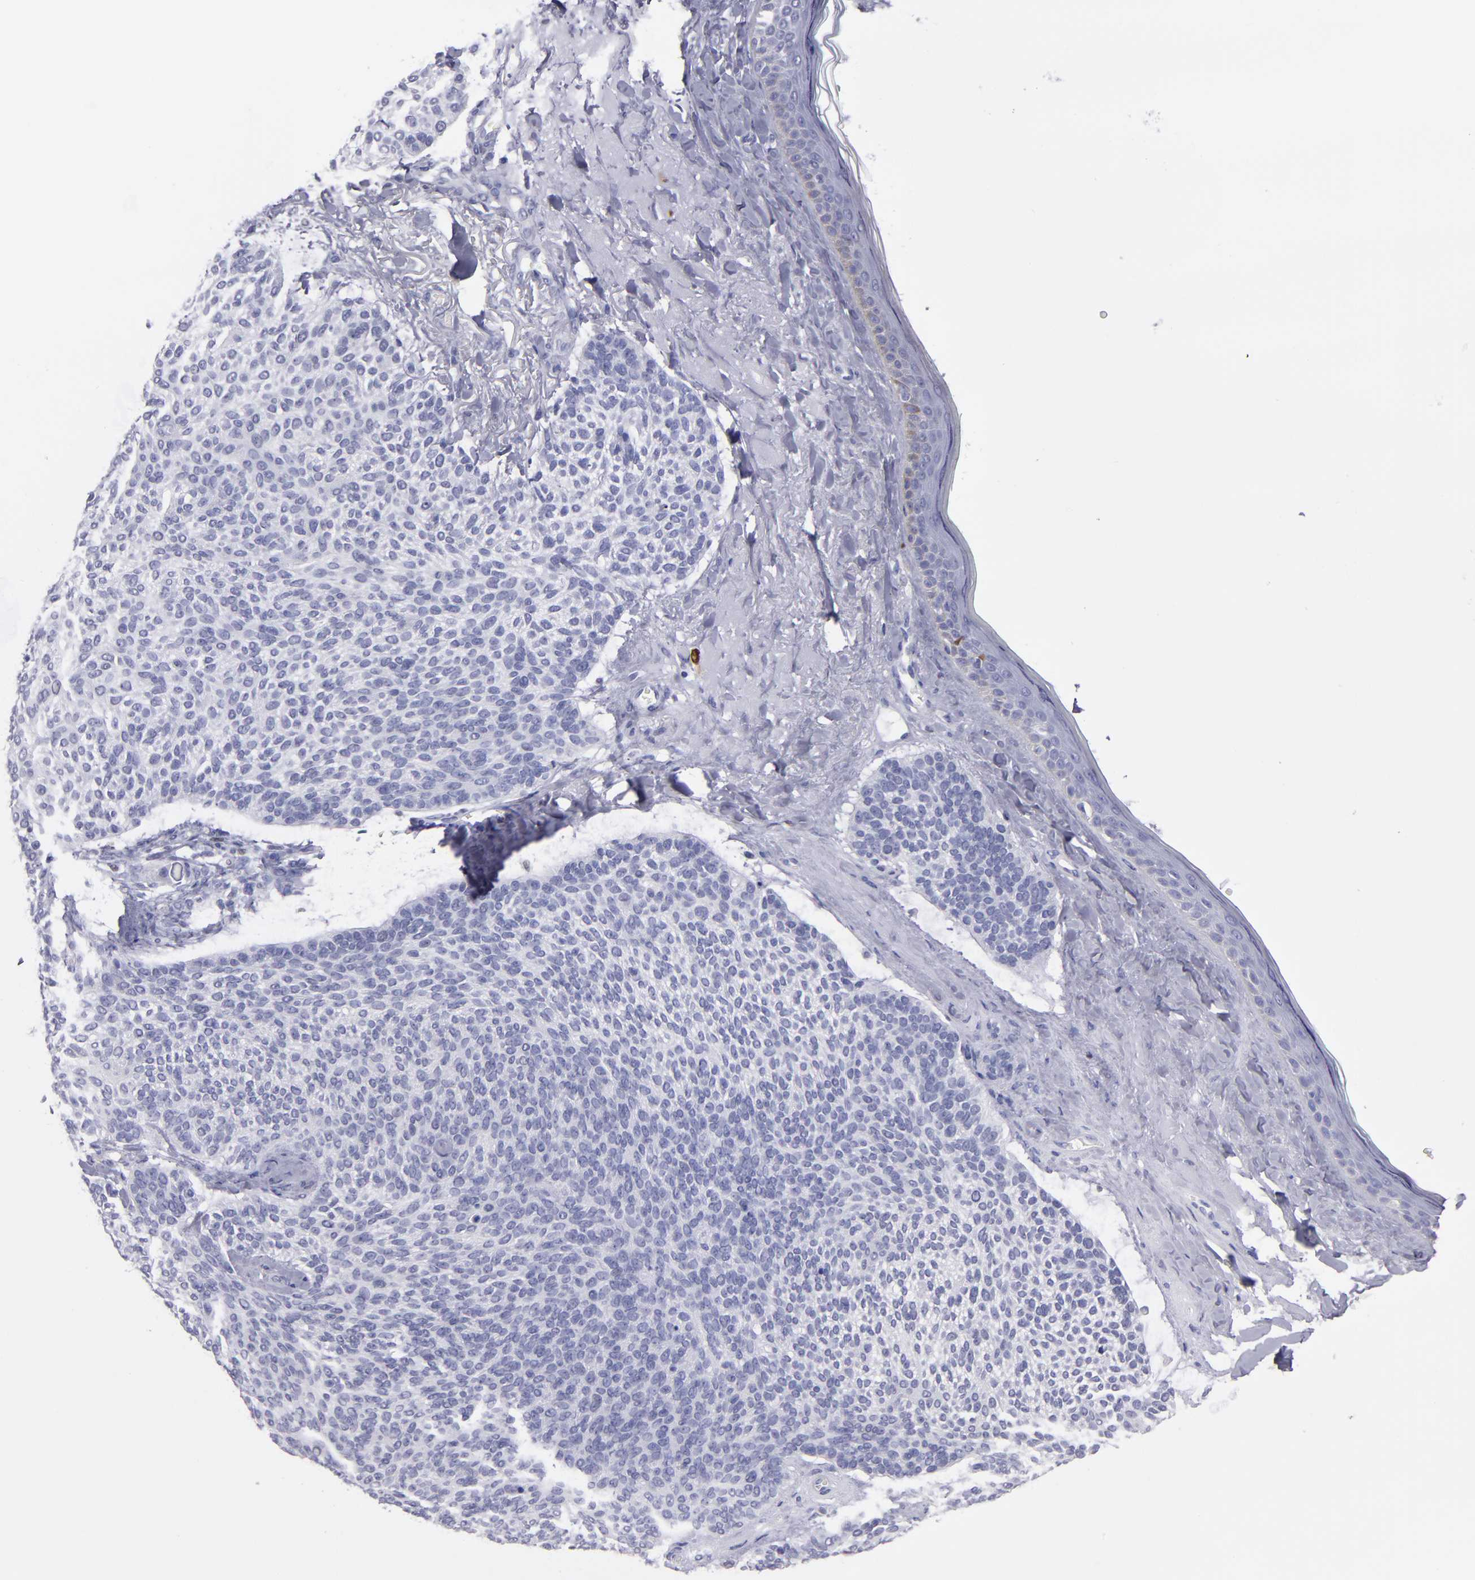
{"staining": {"intensity": "negative", "quantity": "none", "location": "none"}, "tissue": "skin cancer", "cell_type": "Tumor cells", "image_type": "cancer", "snomed": [{"axis": "morphology", "description": "Normal tissue, NOS"}, {"axis": "morphology", "description": "Basal cell carcinoma"}, {"axis": "topography", "description": "Skin"}], "caption": "The image displays no staining of tumor cells in skin basal cell carcinoma. The staining was performed using DAB to visualize the protein expression in brown, while the nuclei were stained in blue with hematoxylin (Magnification: 20x).", "gene": "IRF8", "patient": {"sex": "female", "age": 70}}